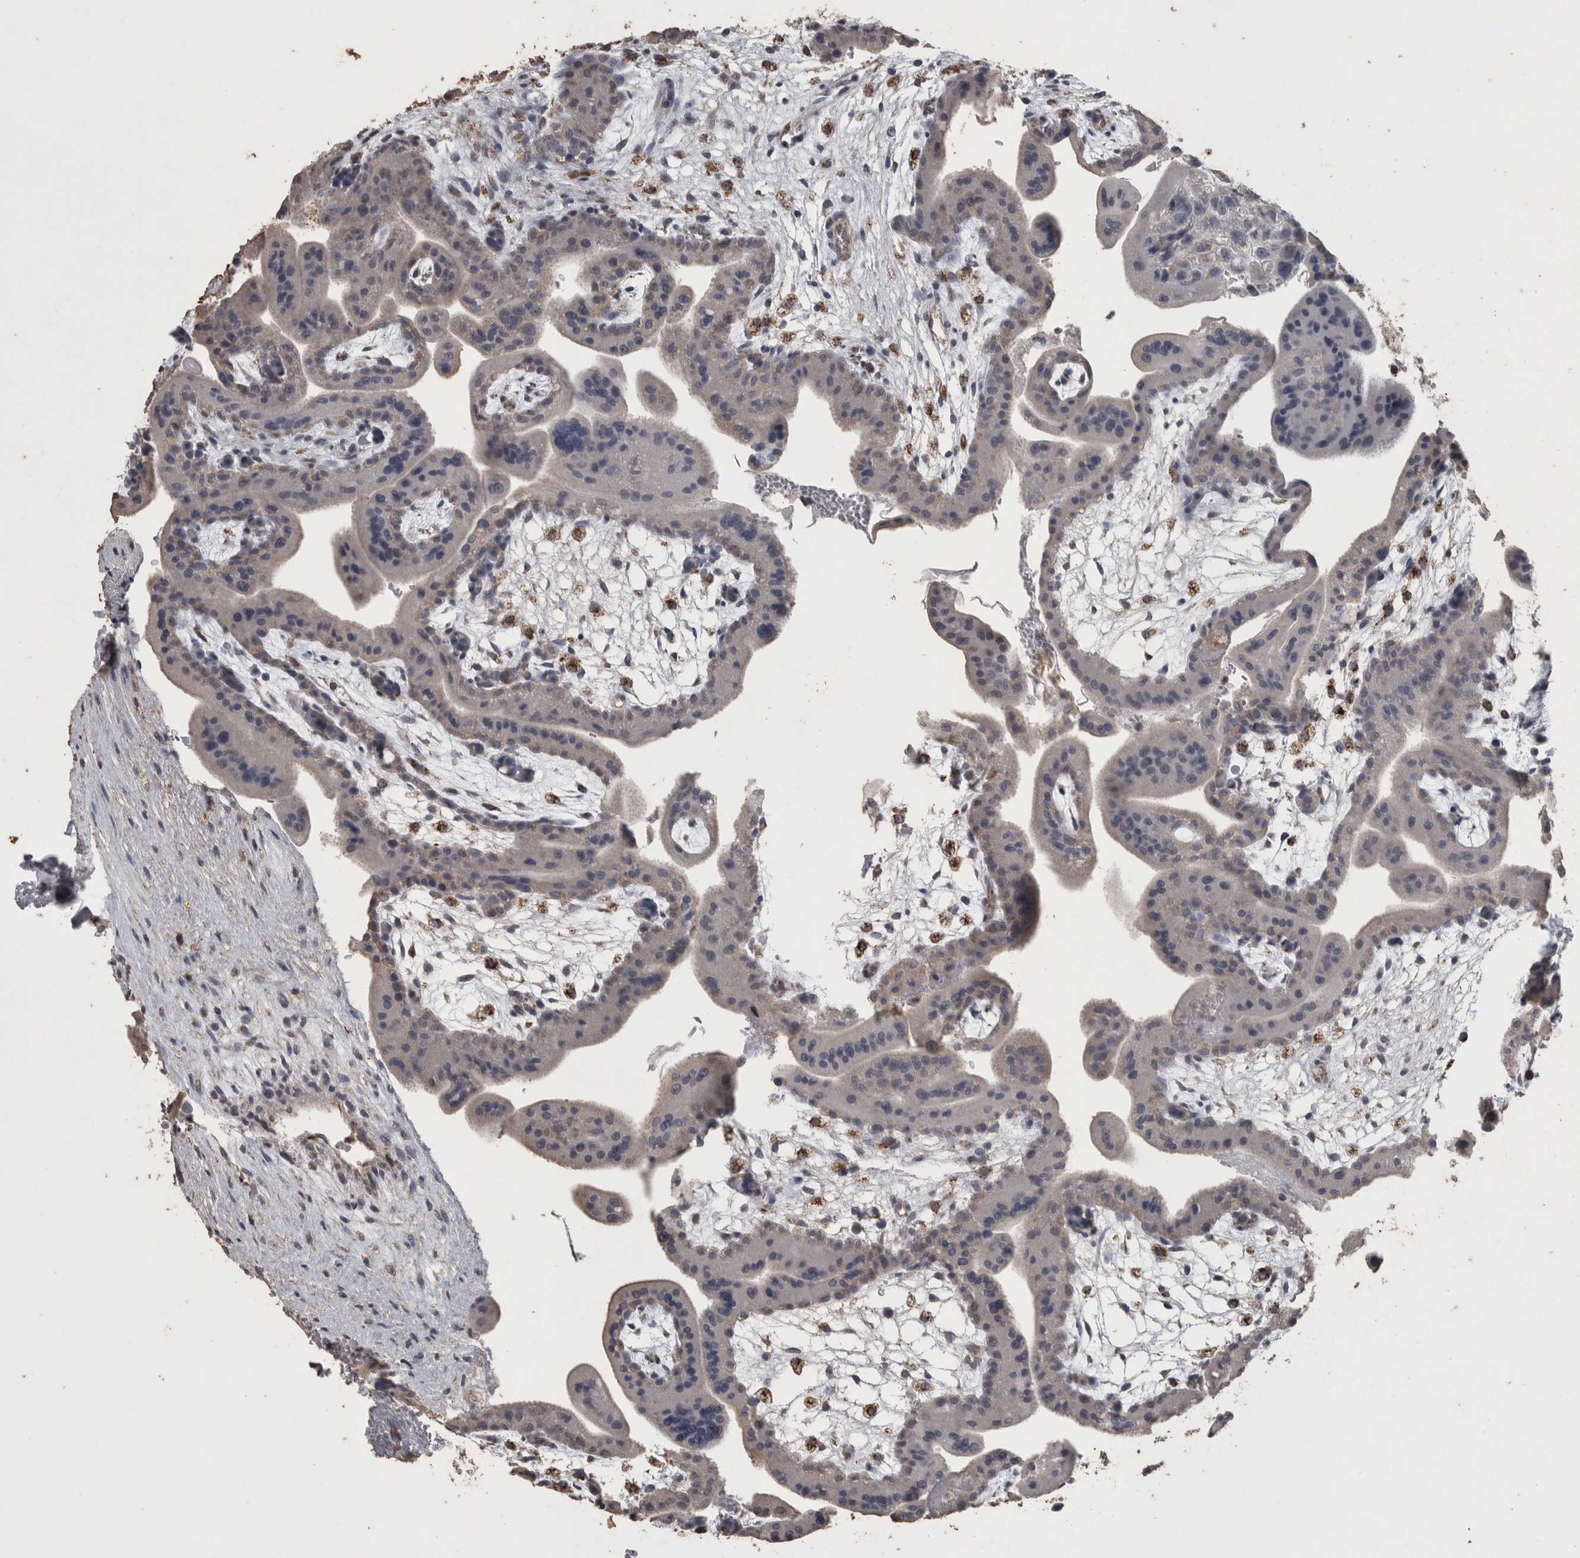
{"staining": {"intensity": "negative", "quantity": "none", "location": "none"}, "tissue": "placenta", "cell_type": "Decidual cells", "image_type": "normal", "snomed": [{"axis": "morphology", "description": "Normal tissue, NOS"}, {"axis": "topography", "description": "Placenta"}], "caption": "Immunohistochemistry of benign placenta demonstrates no positivity in decidual cells. Brightfield microscopy of immunohistochemistry (IHC) stained with DAB (3,3'-diaminobenzidine) (brown) and hematoxylin (blue), captured at high magnification.", "gene": "ACADM", "patient": {"sex": "female", "age": 35}}